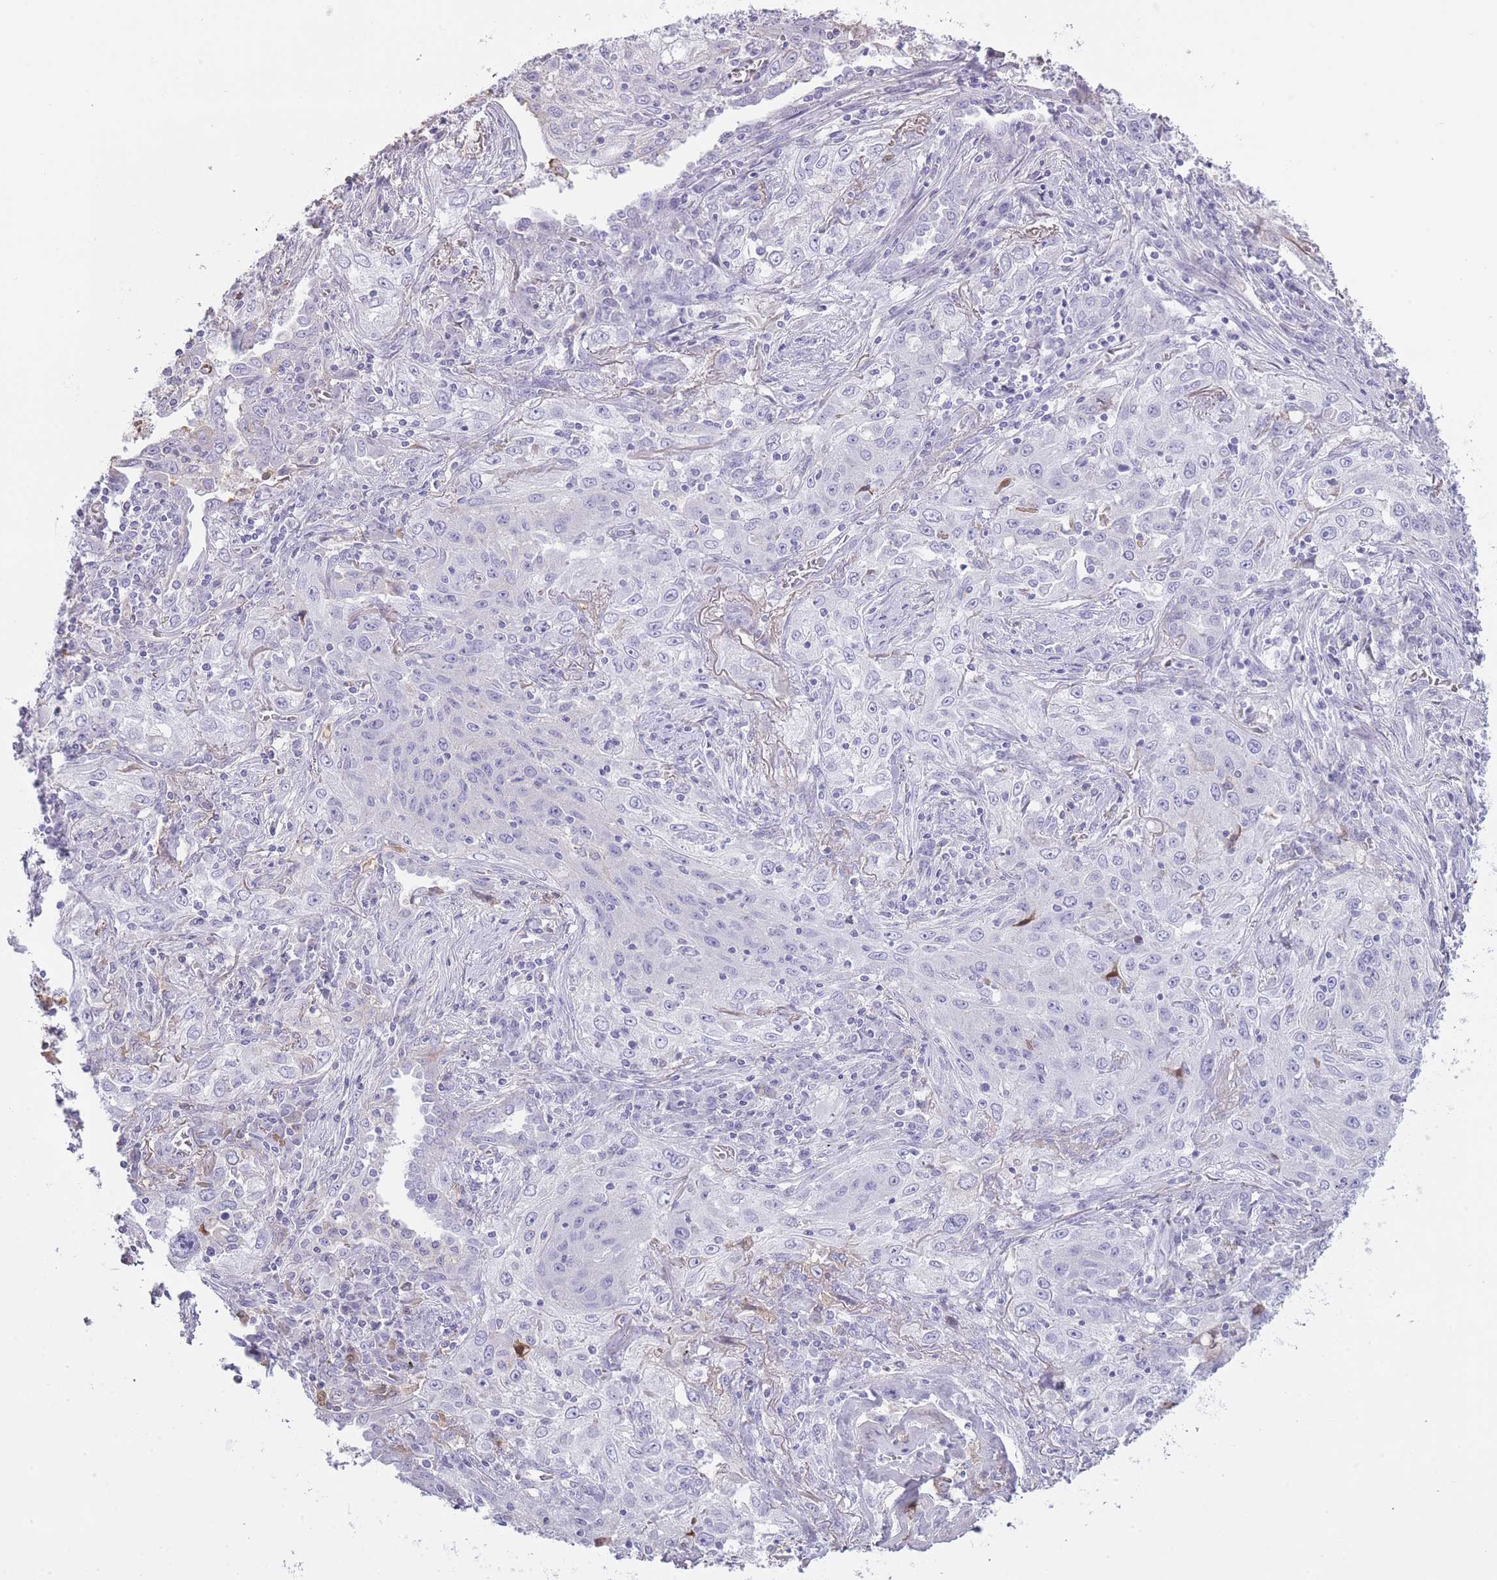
{"staining": {"intensity": "negative", "quantity": "none", "location": "none"}, "tissue": "lung cancer", "cell_type": "Tumor cells", "image_type": "cancer", "snomed": [{"axis": "morphology", "description": "Squamous cell carcinoma, NOS"}, {"axis": "topography", "description": "Lung"}], "caption": "An immunohistochemistry (IHC) micrograph of lung cancer (squamous cell carcinoma) is shown. There is no staining in tumor cells of lung cancer (squamous cell carcinoma).", "gene": "AP3S2", "patient": {"sex": "female", "age": 69}}